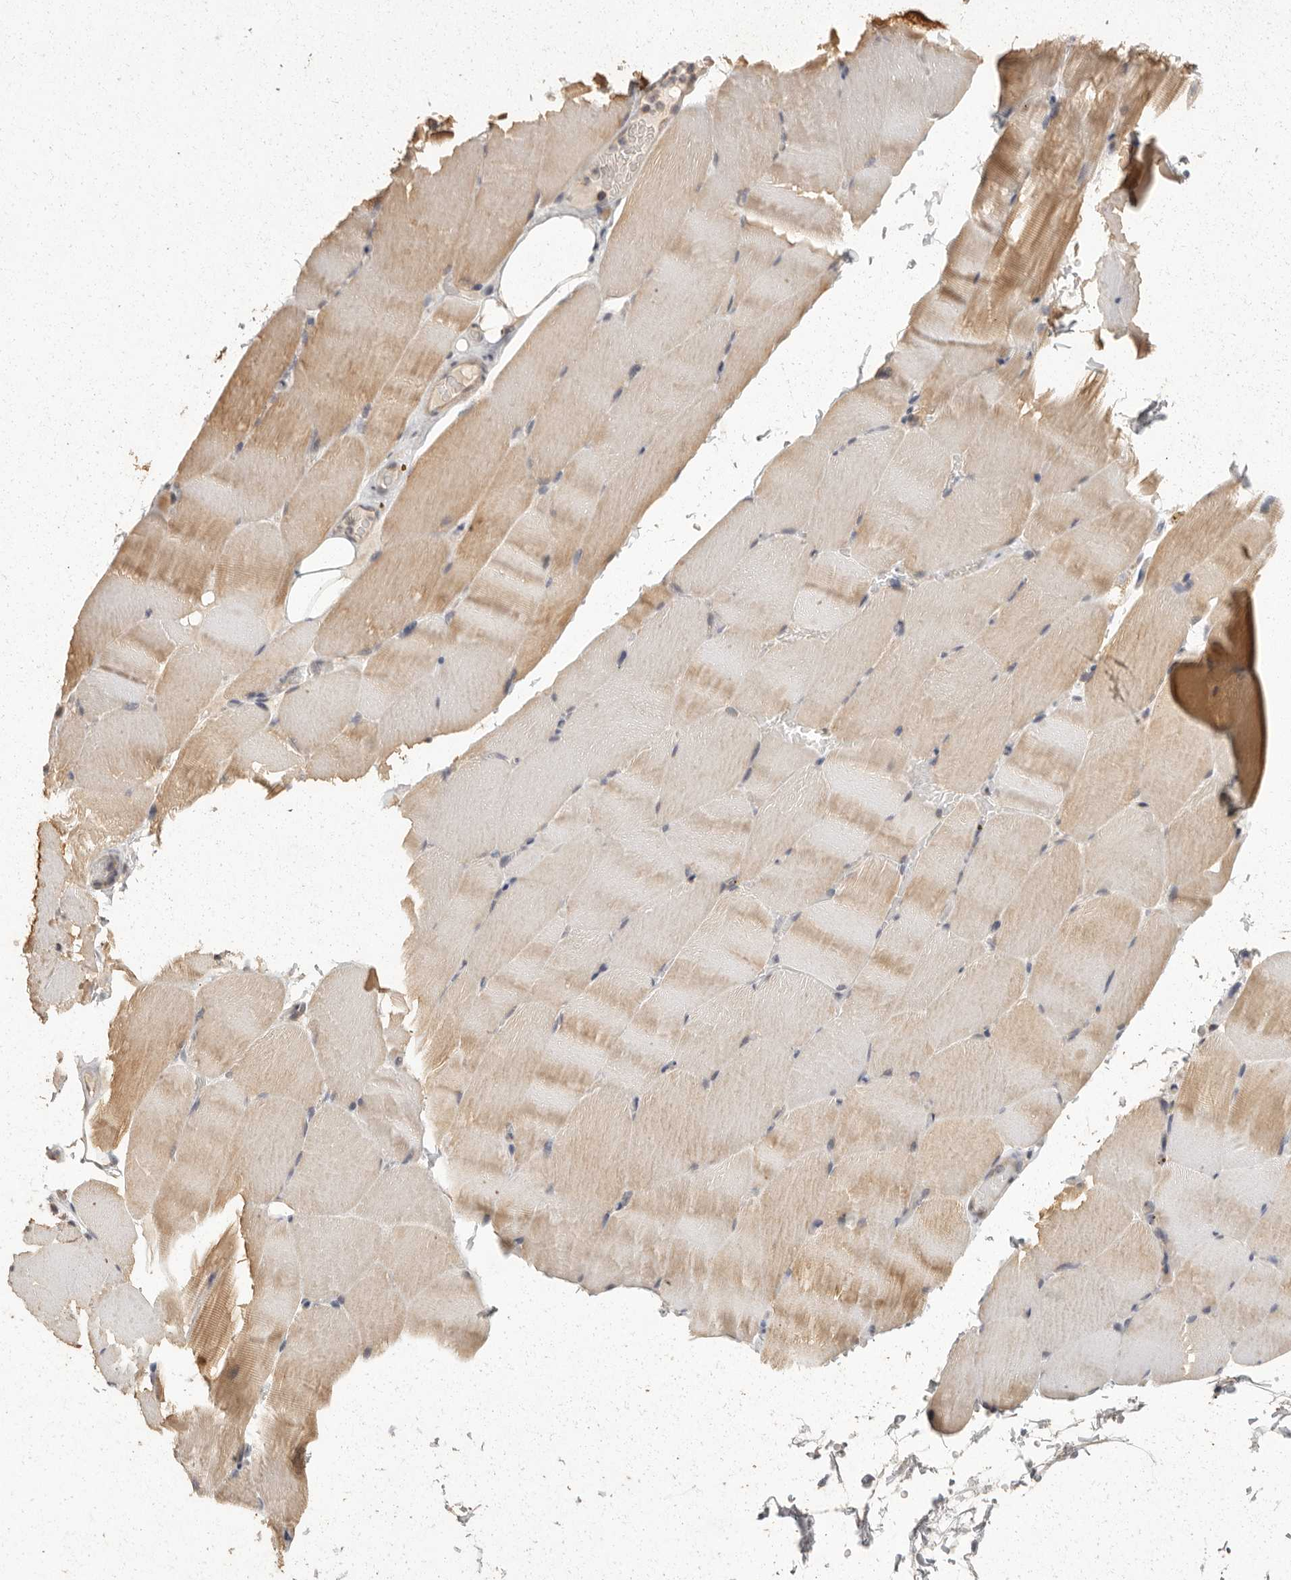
{"staining": {"intensity": "weak", "quantity": "25%-75%", "location": "cytoplasmic/membranous"}, "tissue": "skeletal muscle", "cell_type": "Myocytes", "image_type": "normal", "snomed": [{"axis": "morphology", "description": "Normal tissue, NOS"}, {"axis": "topography", "description": "Skeletal muscle"}, {"axis": "topography", "description": "Parathyroid gland"}], "caption": "Approximately 25%-75% of myocytes in benign skeletal muscle exhibit weak cytoplasmic/membranous protein positivity as visualized by brown immunohistochemical staining.", "gene": "BAIAP2", "patient": {"sex": "female", "age": 37}}